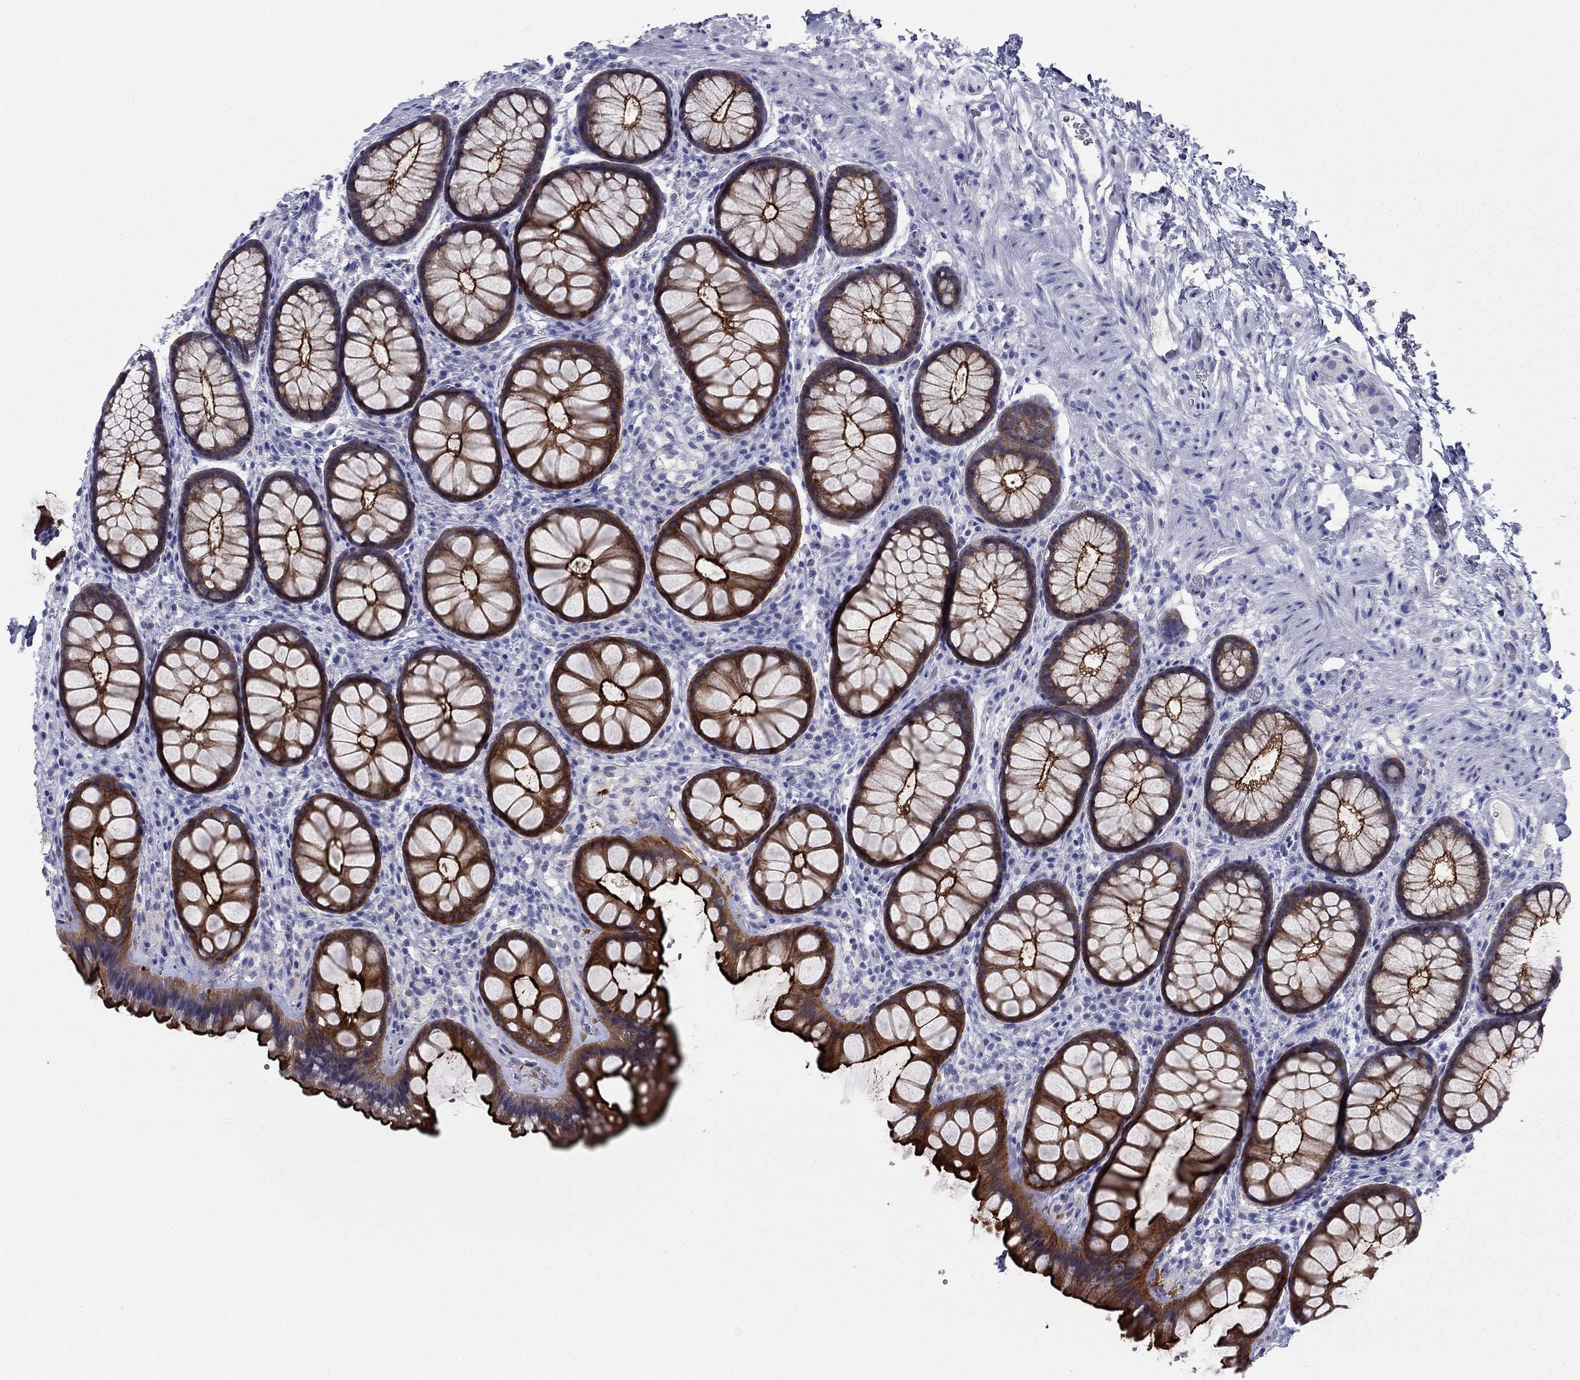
{"staining": {"intensity": "strong", "quantity": ">75%", "location": "cytoplasmic/membranous"}, "tissue": "rectum", "cell_type": "Glandular cells", "image_type": "normal", "snomed": [{"axis": "morphology", "description": "Normal tissue, NOS"}, {"axis": "topography", "description": "Rectum"}], "caption": "Immunohistochemical staining of benign human rectum reveals strong cytoplasmic/membranous protein expression in about >75% of glandular cells. (Brightfield microscopy of DAB IHC at high magnification).", "gene": "PLS1", "patient": {"sex": "female", "age": 62}}